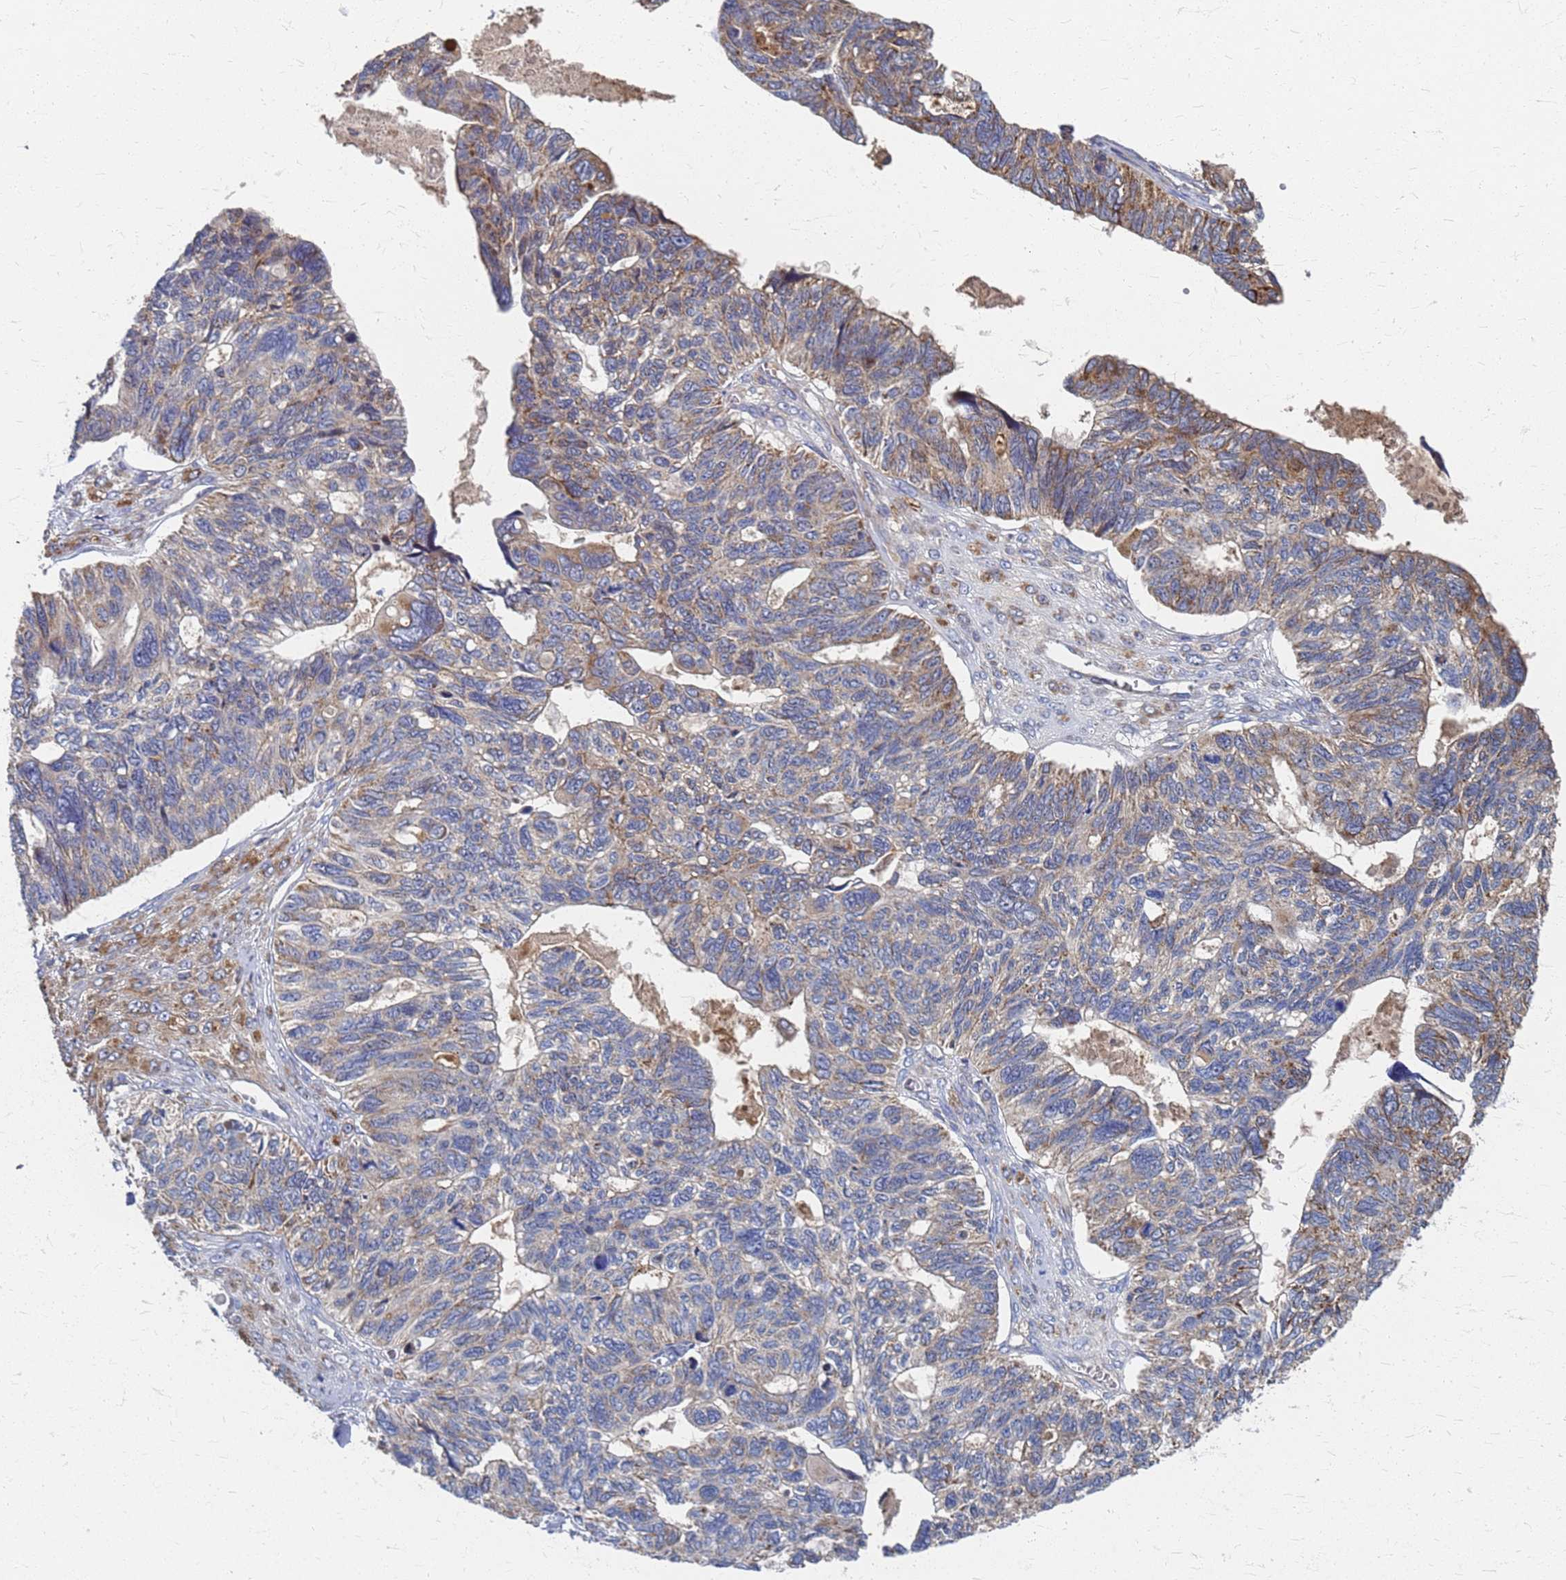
{"staining": {"intensity": "moderate", "quantity": "<25%", "location": "cytoplasmic/membranous"}, "tissue": "ovarian cancer", "cell_type": "Tumor cells", "image_type": "cancer", "snomed": [{"axis": "morphology", "description": "Cystadenocarcinoma, serous, NOS"}, {"axis": "topography", "description": "Ovary"}], "caption": "Protein positivity by IHC exhibits moderate cytoplasmic/membranous staining in approximately <25% of tumor cells in ovarian cancer. The staining was performed using DAB, with brown indicating positive protein expression. Nuclei are stained blue with hematoxylin.", "gene": "ATPAF1", "patient": {"sex": "female", "age": 79}}